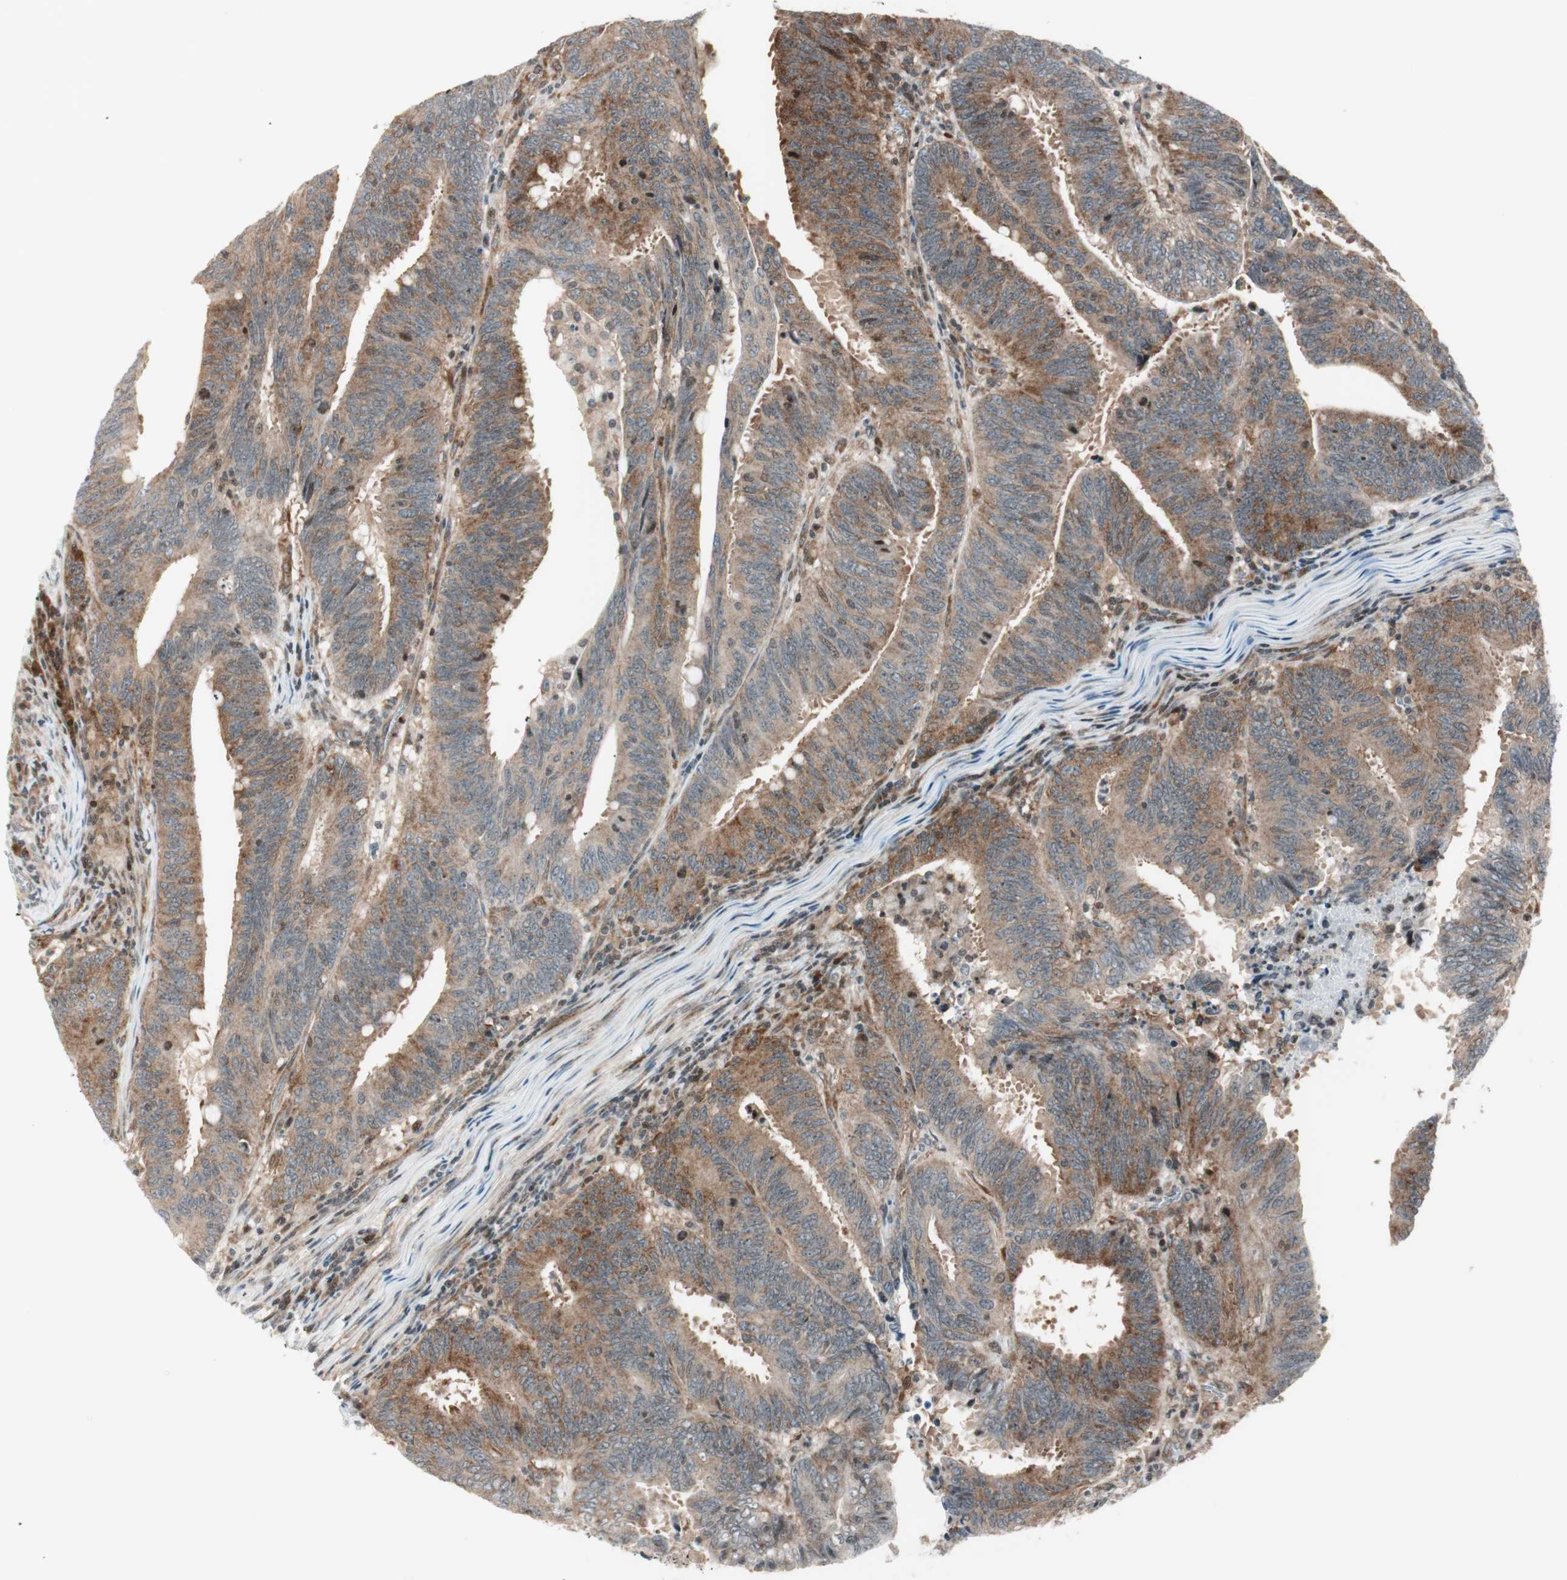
{"staining": {"intensity": "moderate", "quantity": ">75%", "location": "cytoplasmic/membranous"}, "tissue": "colorectal cancer", "cell_type": "Tumor cells", "image_type": "cancer", "snomed": [{"axis": "morphology", "description": "Adenocarcinoma, NOS"}, {"axis": "topography", "description": "Colon"}], "caption": "Moderate cytoplasmic/membranous positivity is appreciated in approximately >75% of tumor cells in colorectal adenocarcinoma. (DAB = brown stain, brightfield microscopy at high magnification).", "gene": "TPT1", "patient": {"sex": "male", "age": 45}}